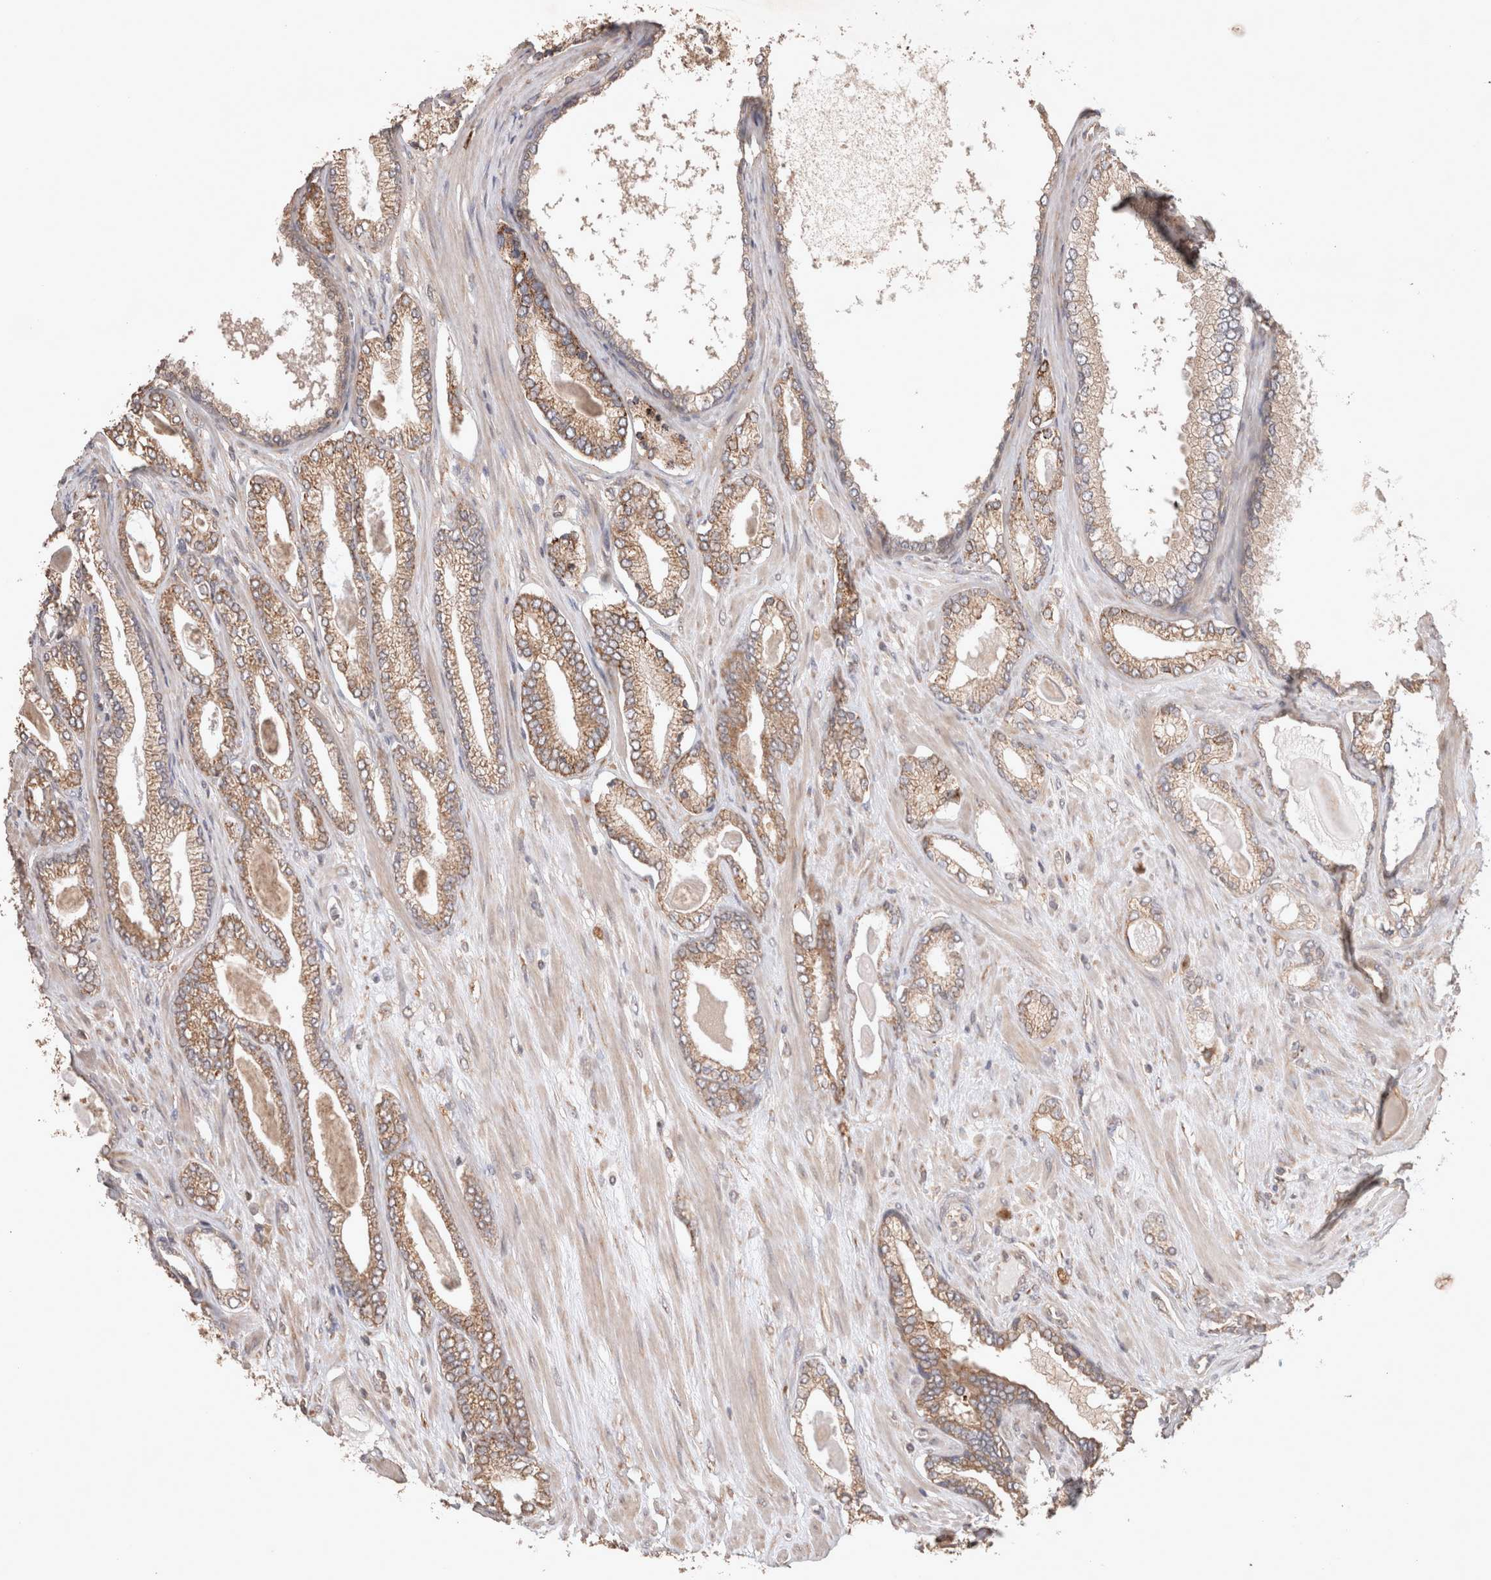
{"staining": {"intensity": "moderate", "quantity": ">75%", "location": "cytoplasmic/membranous"}, "tissue": "prostate cancer", "cell_type": "Tumor cells", "image_type": "cancer", "snomed": [{"axis": "morphology", "description": "Adenocarcinoma, Low grade"}, {"axis": "topography", "description": "Prostate"}], "caption": "Prostate cancer stained with a protein marker displays moderate staining in tumor cells.", "gene": "HROB", "patient": {"sex": "male", "age": 70}}